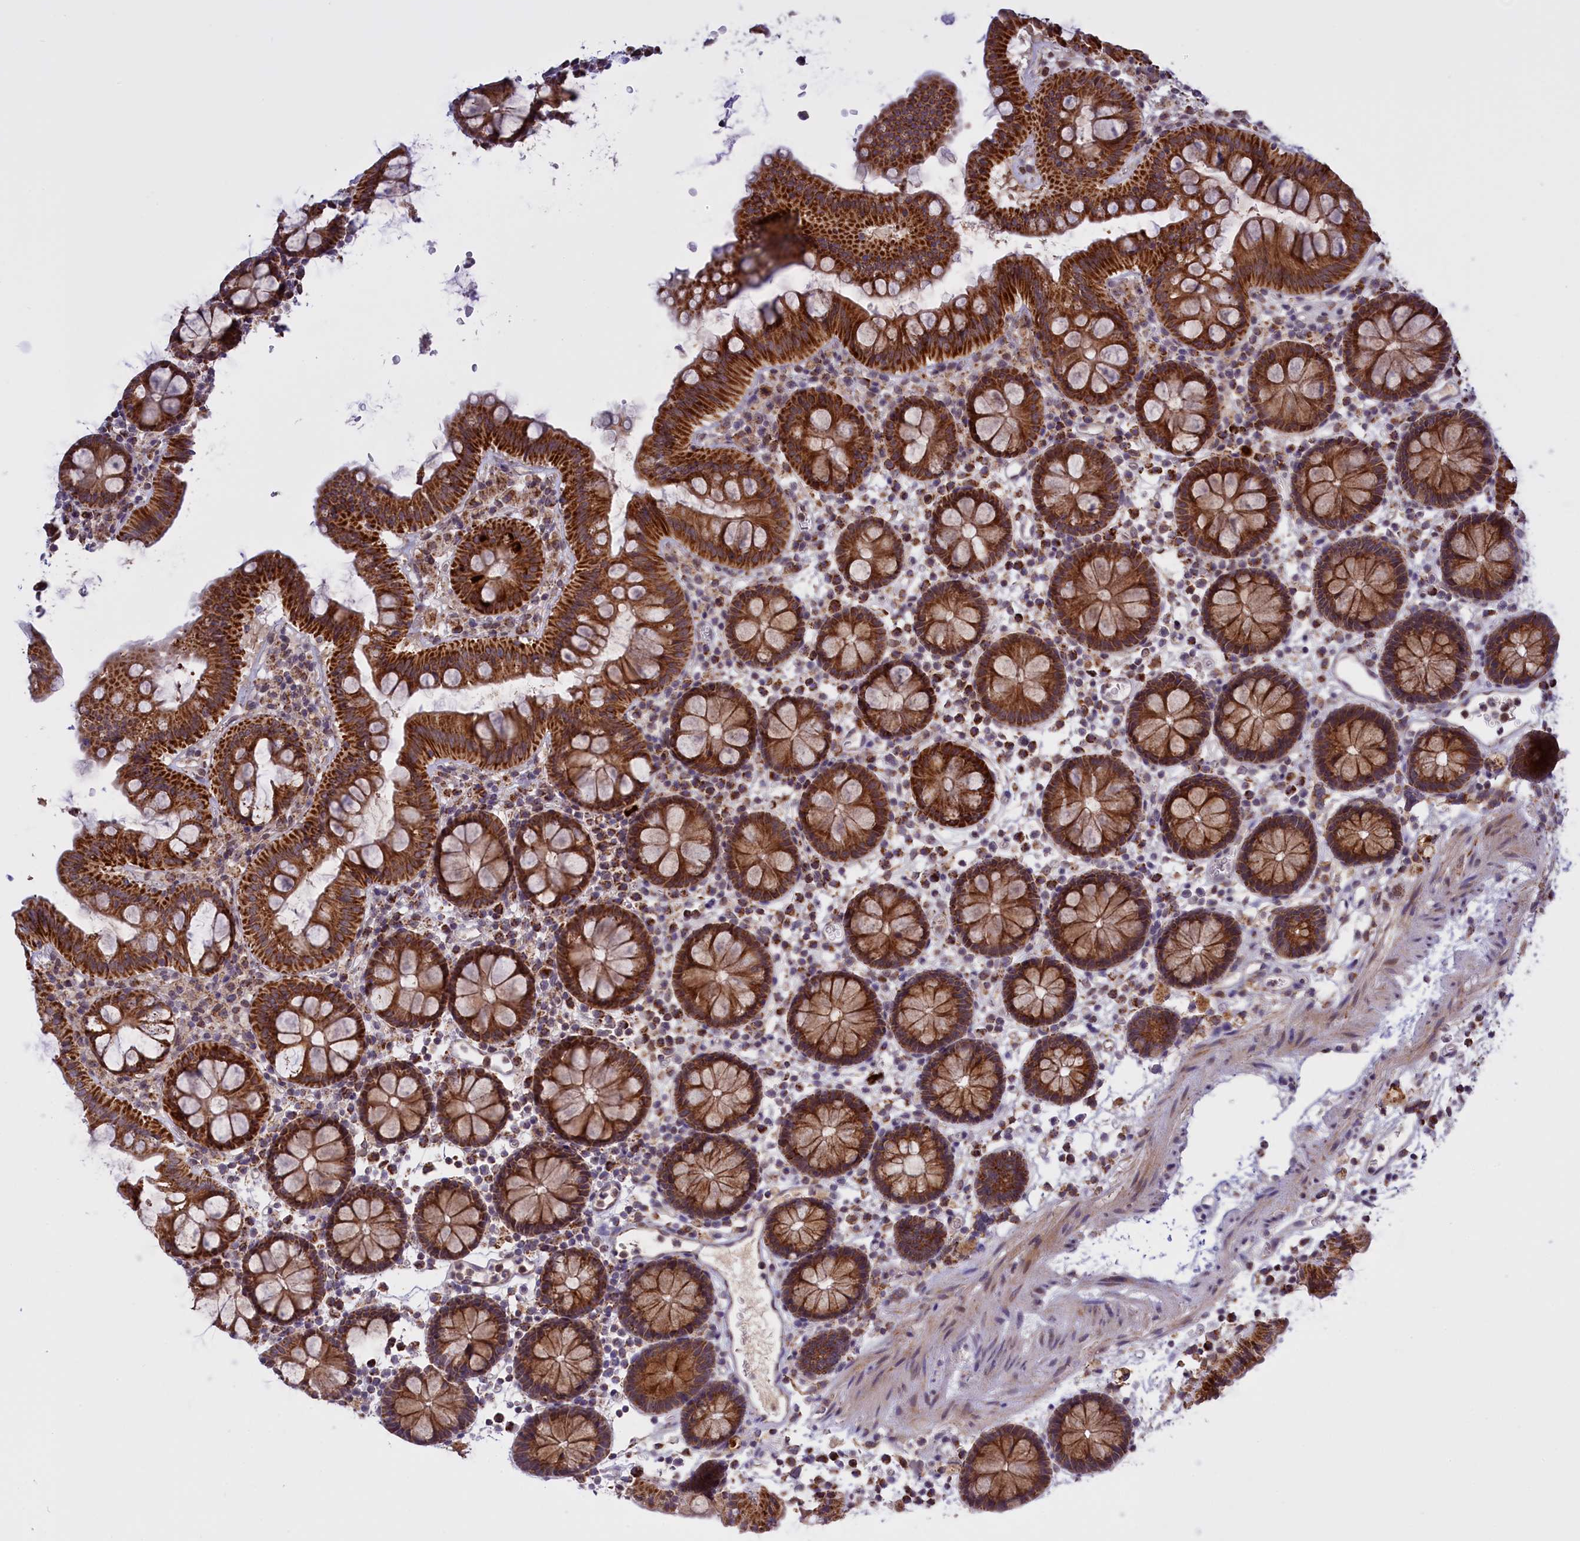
{"staining": {"intensity": "negative", "quantity": "none", "location": "none"}, "tissue": "colon", "cell_type": "Endothelial cells", "image_type": "normal", "snomed": [{"axis": "morphology", "description": "Normal tissue, NOS"}, {"axis": "topography", "description": "Colon"}], "caption": "The image reveals no staining of endothelial cells in benign colon. The staining is performed using DAB (3,3'-diaminobenzidine) brown chromogen with nuclei counter-stained in using hematoxylin.", "gene": "FAM149B1", "patient": {"sex": "male", "age": 75}}